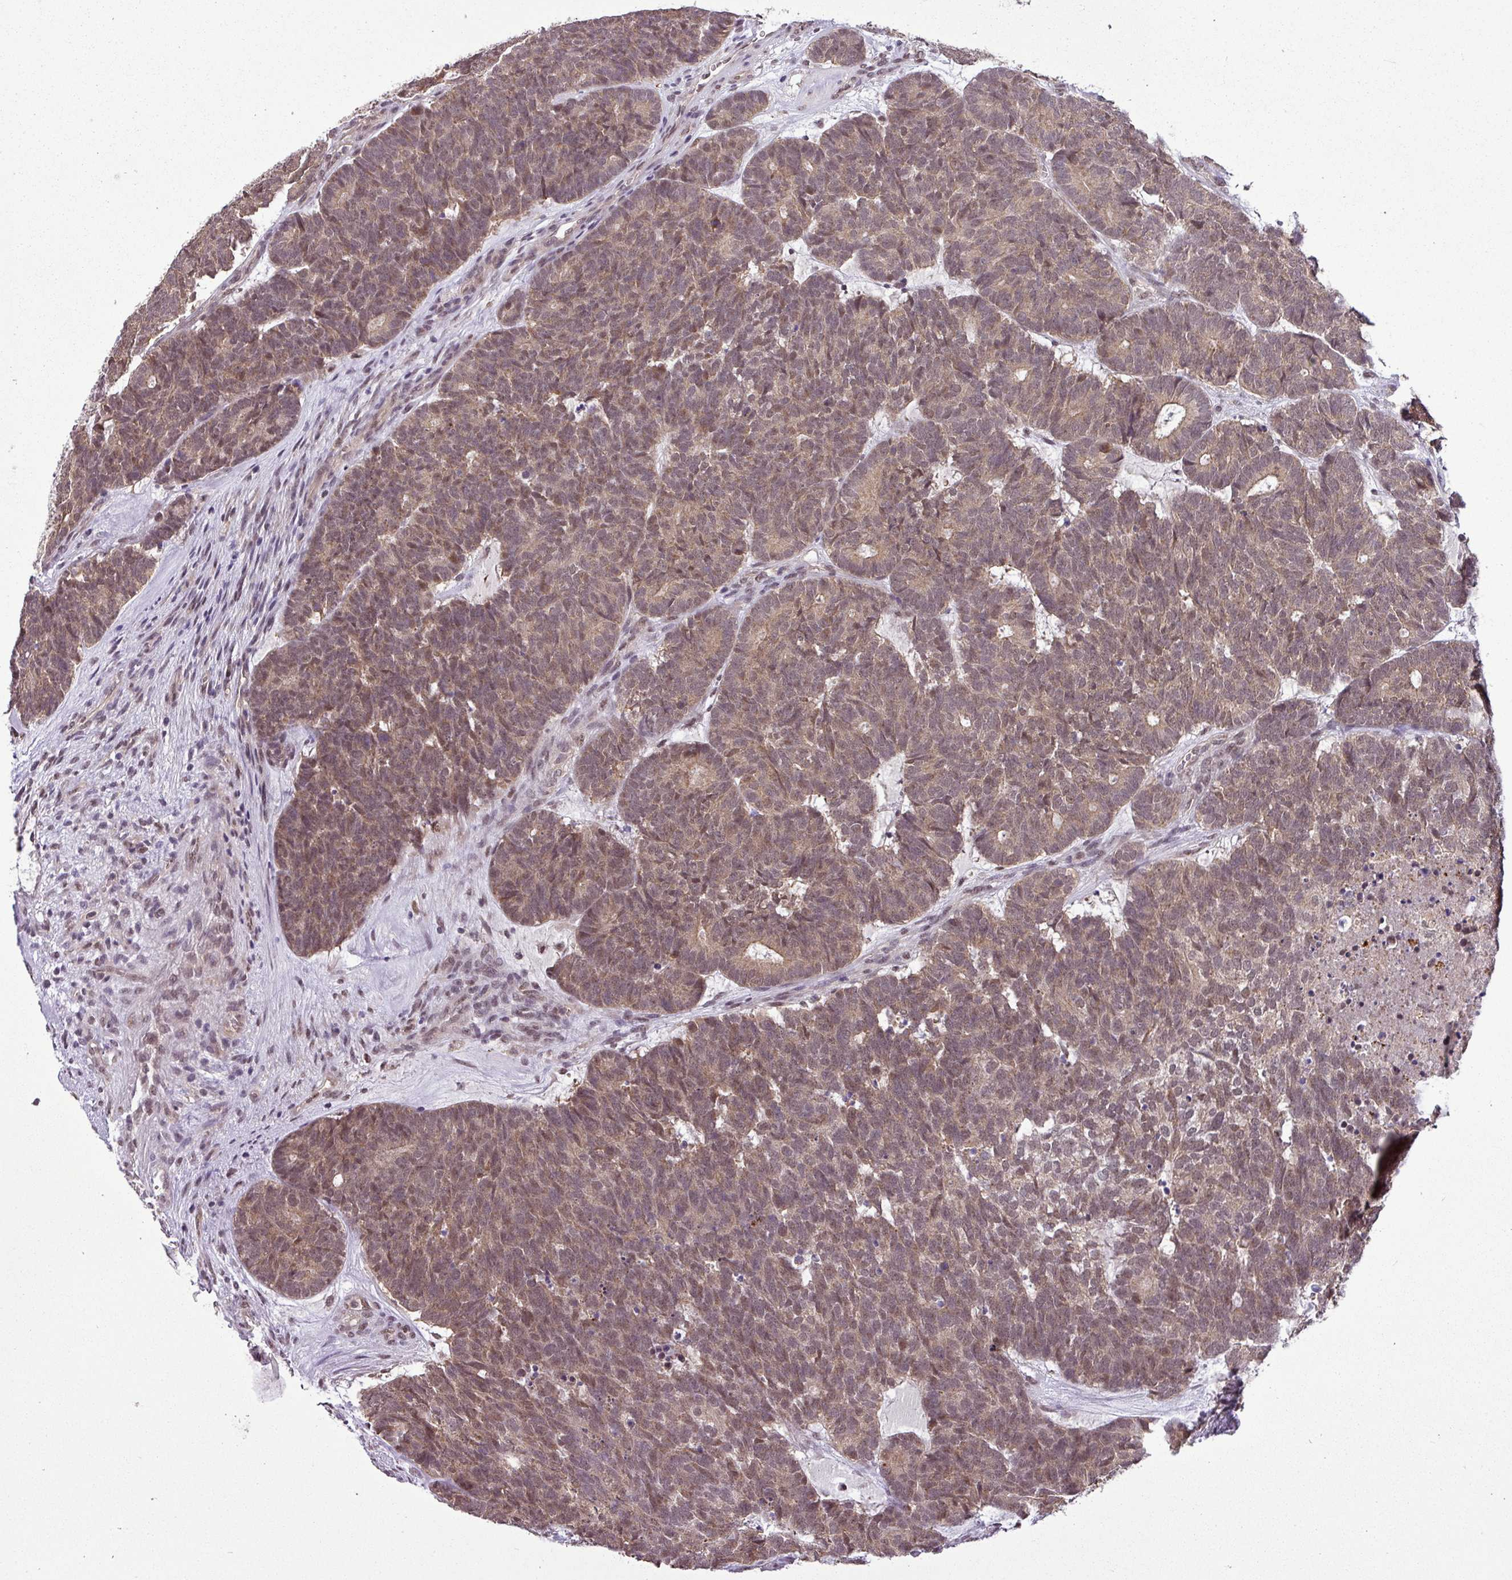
{"staining": {"intensity": "moderate", "quantity": ">75%", "location": "nuclear"}, "tissue": "head and neck cancer", "cell_type": "Tumor cells", "image_type": "cancer", "snomed": [{"axis": "morphology", "description": "Adenocarcinoma, NOS"}, {"axis": "topography", "description": "Head-Neck"}], "caption": "Adenocarcinoma (head and neck) stained with a protein marker reveals moderate staining in tumor cells.", "gene": "MFHAS1", "patient": {"sex": "female", "age": 81}}